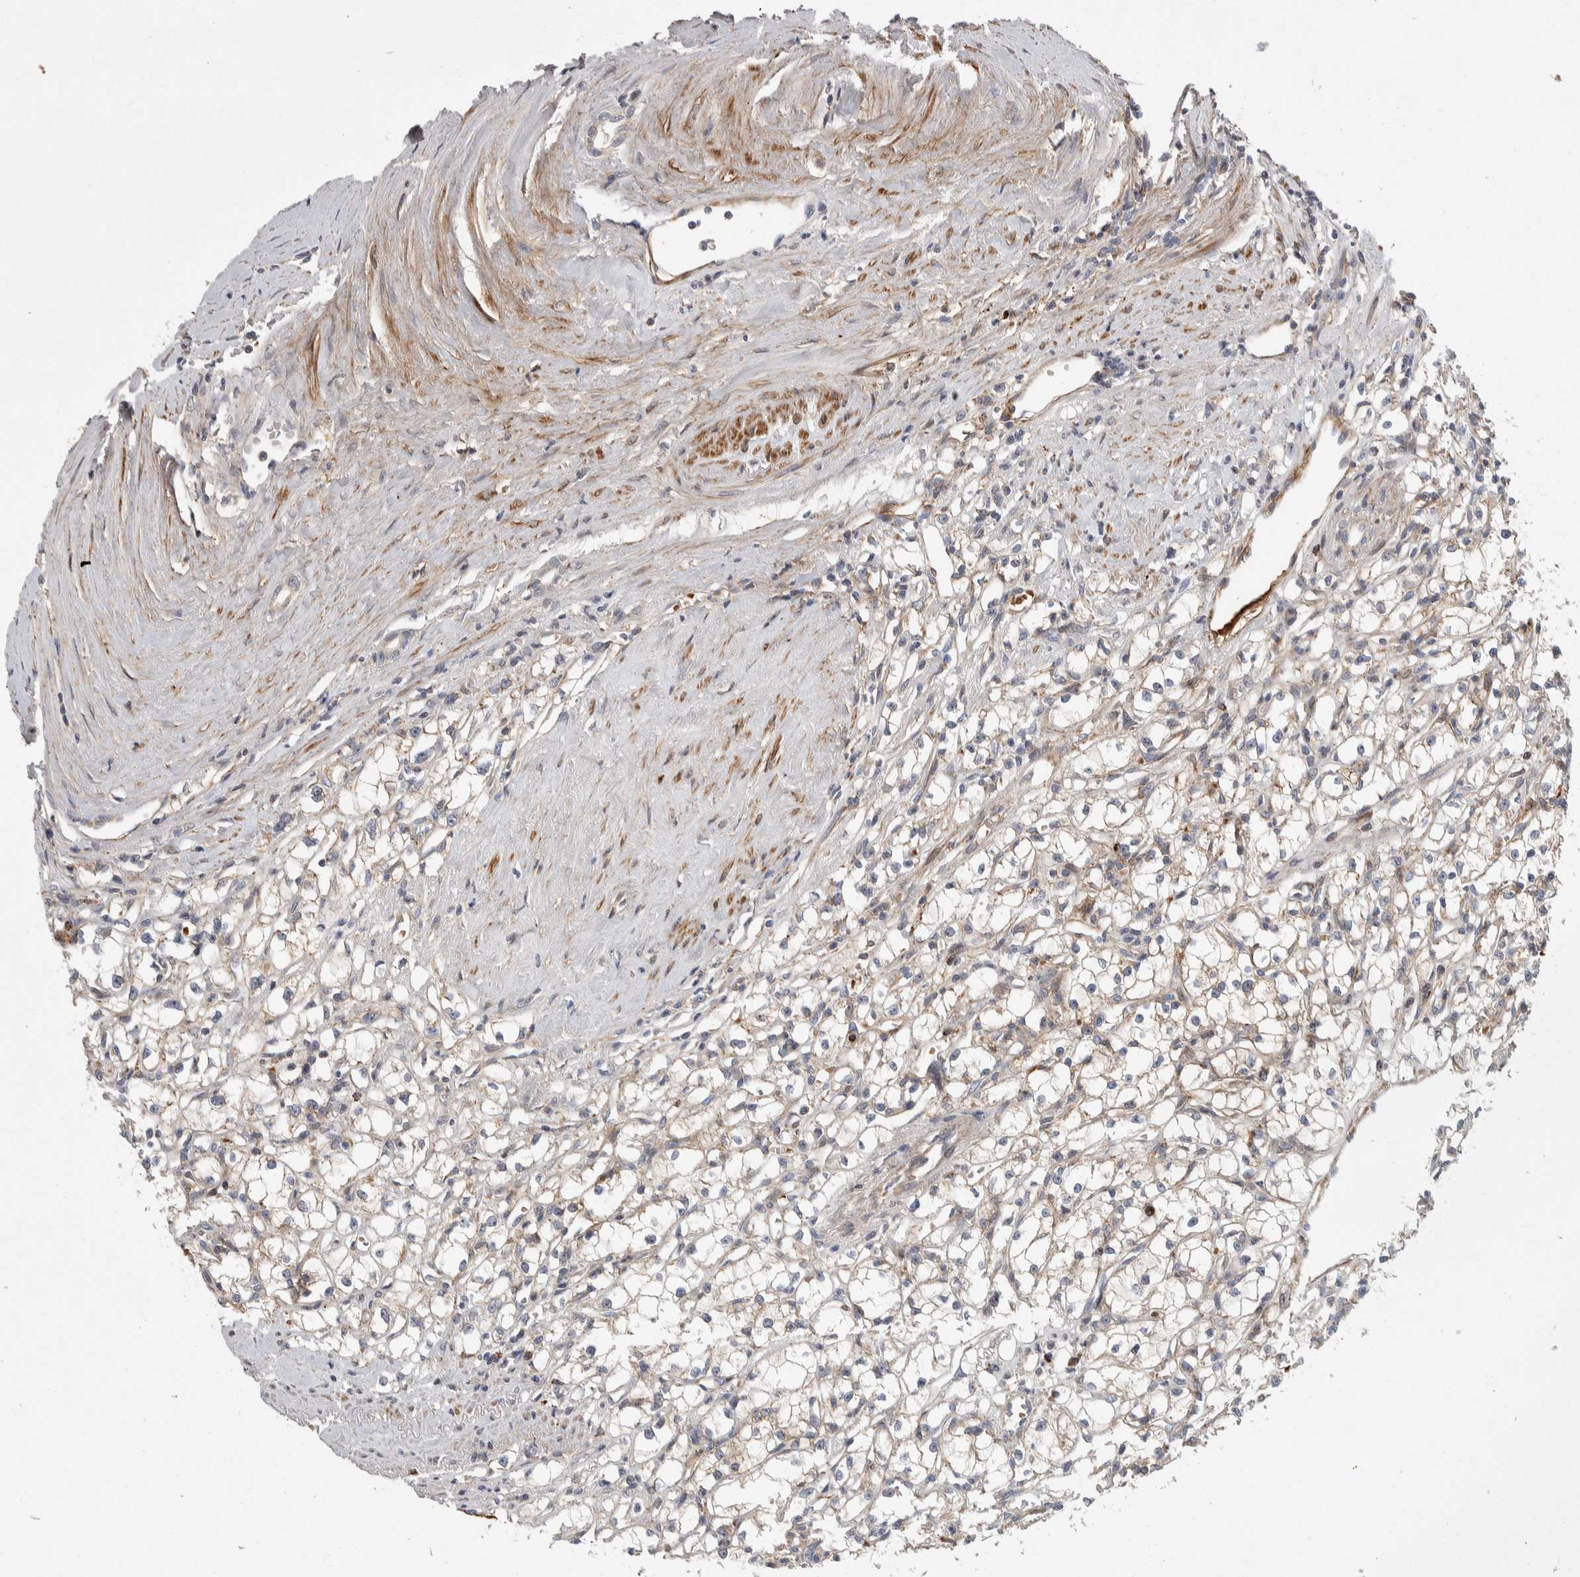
{"staining": {"intensity": "moderate", "quantity": "25%-75%", "location": "cytoplasmic/membranous"}, "tissue": "renal cancer", "cell_type": "Tumor cells", "image_type": "cancer", "snomed": [{"axis": "morphology", "description": "Adenocarcinoma, NOS"}, {"axis": "topography", "description": "Kidney"}], "caption": "About 25%-75% of tumor cells in human adenocarcinoma (renal) show moderate cytoplasmic/membranous protein positivity as visualized by brown immunohistochemical staining.", "gene": "PSMG3", "patient": {"sex": "male", "age": 56}}